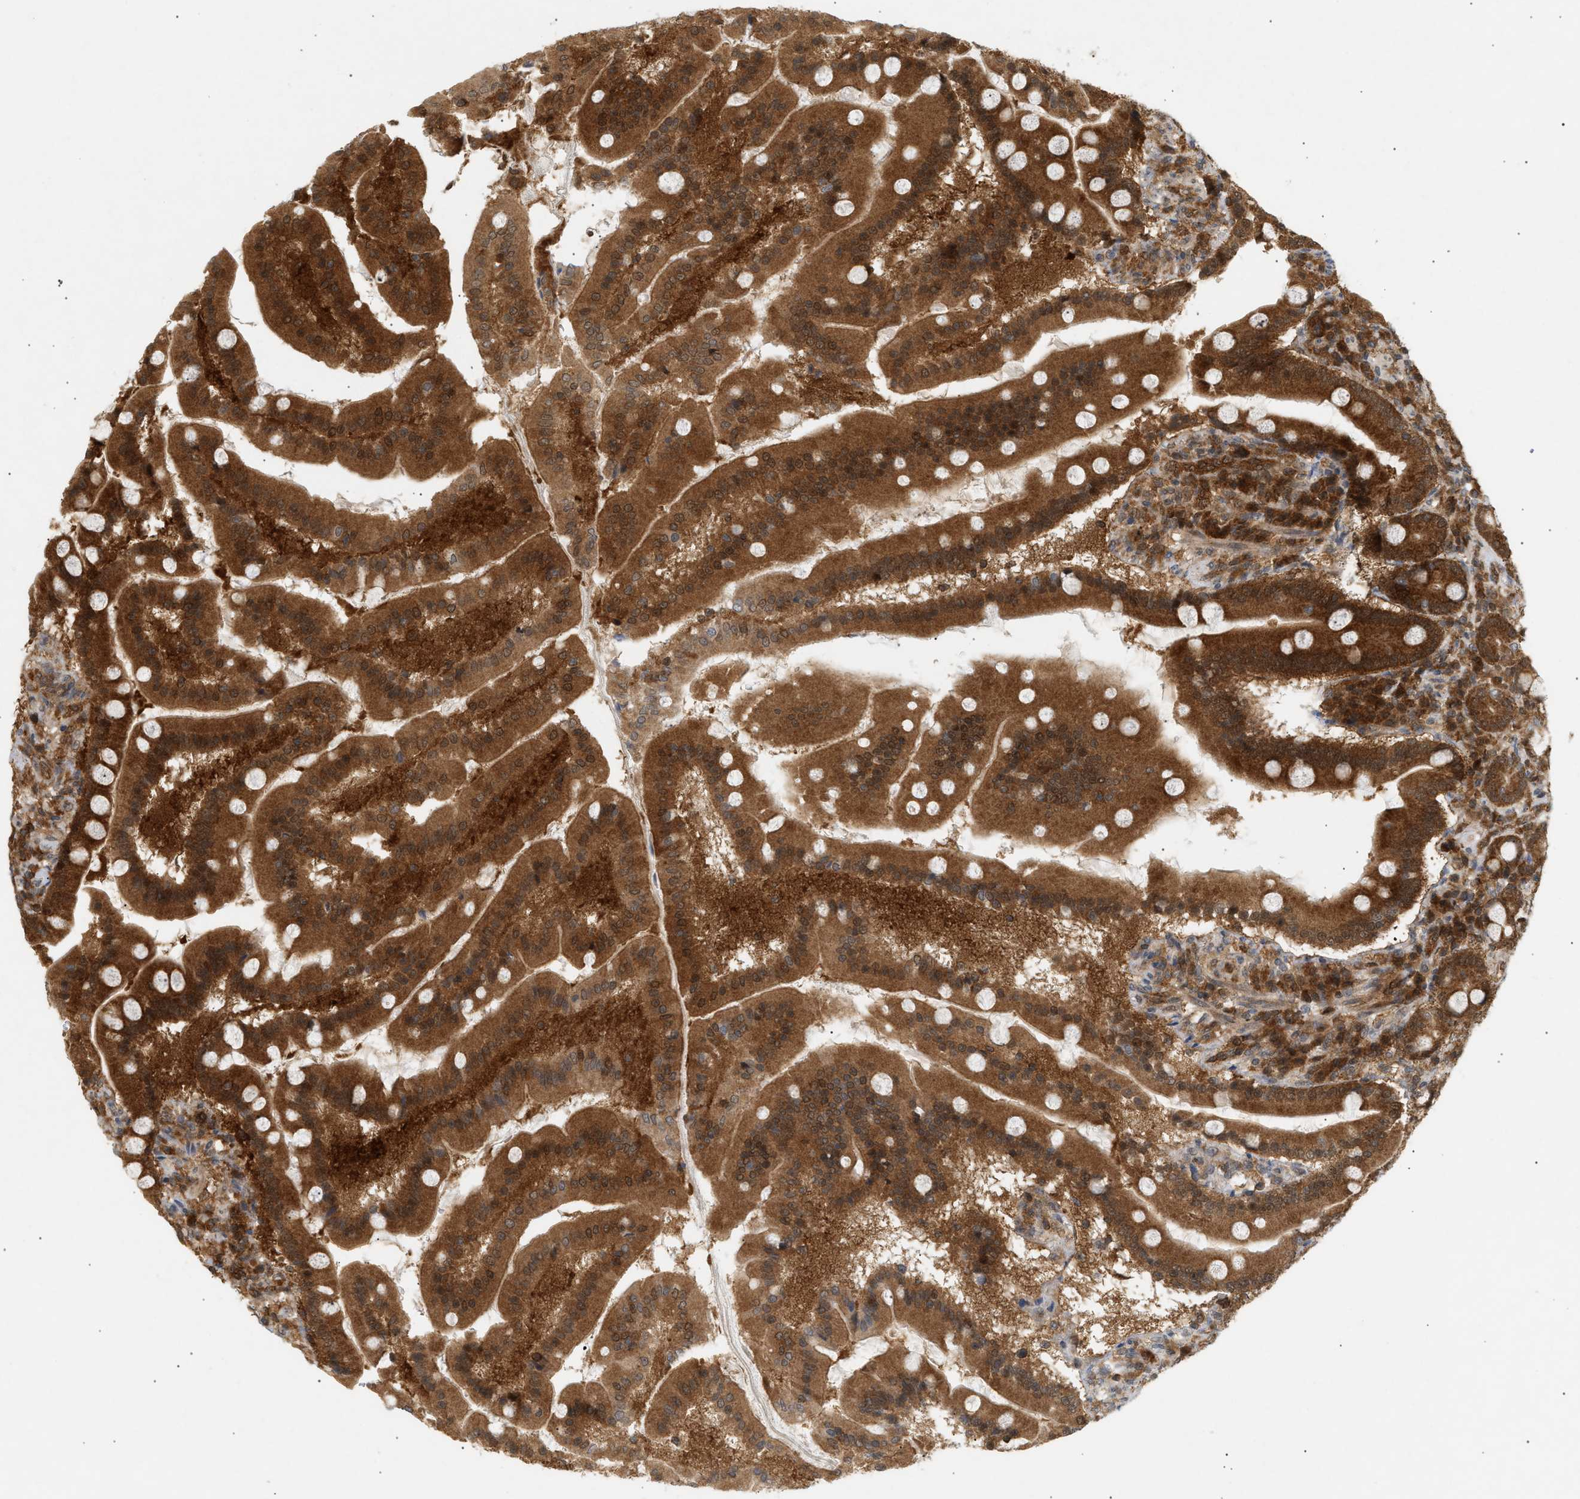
{"staining": {"intensity": "strong", "quantity": ">75%", "location": "cytoplasmic/membranous"}, "tissue": "duodenum", "cell_type": "Glandular cells", "image_type": "normal", "snomed": [{"axis": "morphology", "description": "Normal tissue, NOS"}, {"axis": "topography", "description": "Duodenum"}], "caption": "Protein expression analysis of benign human duodenum reveals strong cytoplasmic/membranous expression in approximately >75% of glandular cells.", "gene": "SHC1", "patient": {"sex": "male", "age": 50}}